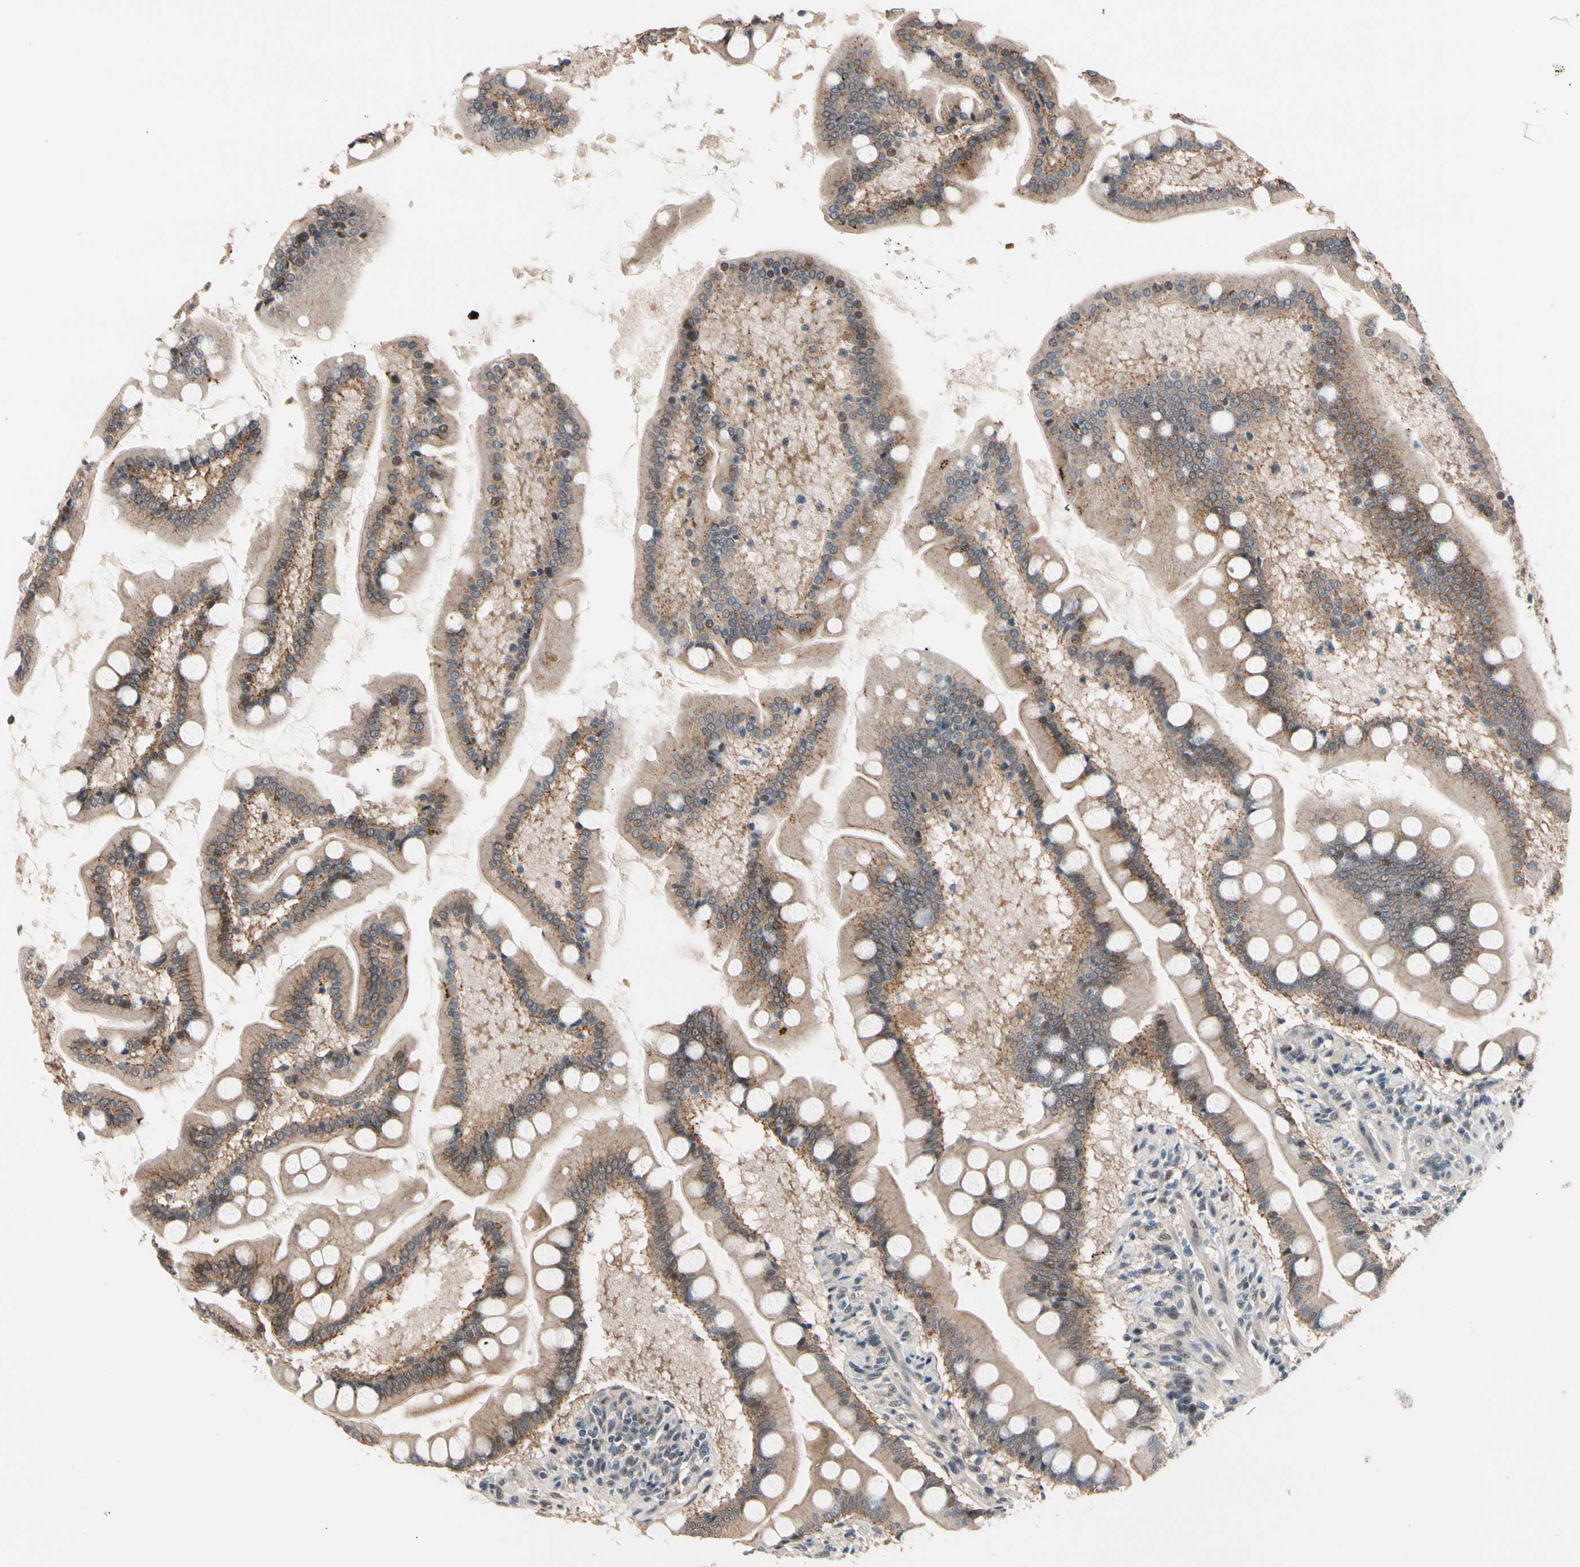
{"staining": {"intensity": "moderate", "quantity": ">75%", "location": "cytoplasmic/membranous"}, "tissue": "small intestine", "cell_type": "Glandular cells", "image_type": "normal", "snomed": [{"axis": "morphology", "description": "Normal tissue, NOS"}, {"axis": "topography", "description": "Small intestine"}], "caption": "The histopathology image shows immunohistochemical staining of unremarkable small intestine. There is moderate cytoplasmic/membranous expression is seen in about >75% of glandular cells.", "gene": "NGEF", "patient": {"sex": "male", "age": 41}}